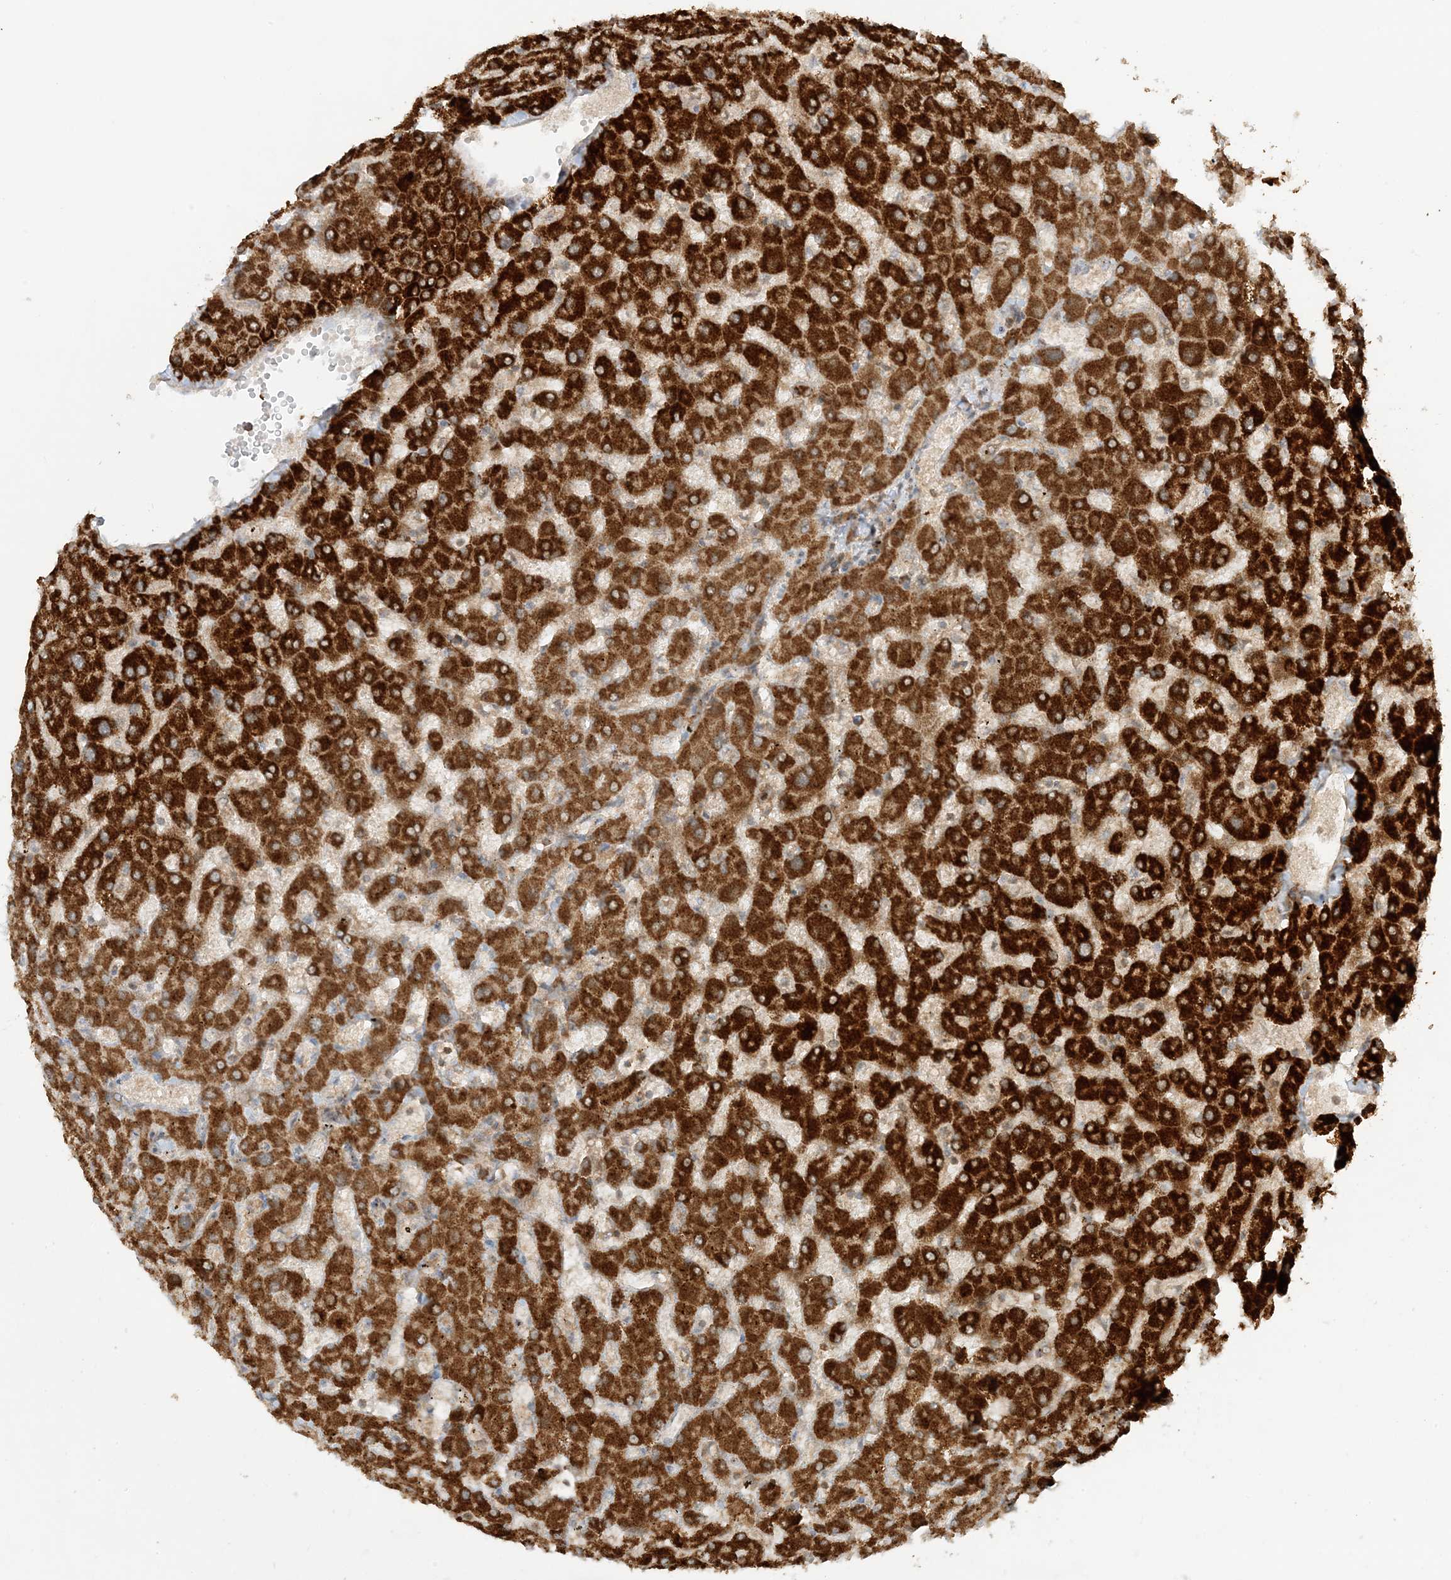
{"staining": {"intensity": "moderate", "quantity": ">75%", "location": "cytoplasmic/membranous"}, "tissue": "liver", "cell_type": "Cholangiocytes", "image_type": "normal", "snomed": [{"axis": "morphology", "description": "Normal tissue, NOS"}, {"axis": "topography", "description": "Liver"}], "caption": "Immunohistochemistry staining of normal liver, which exhibits medium levels of moderate cytoplasmic/membranous expression in approximately >75% of cholangiocytes indicating moderate cytoplasmic/membranous protein staining. The staining was performed using DAB (3,3'-diaminobenzidine) (brown) for protein detection and nuclei were counterstained in hematoxylin (blue).", "gene": "XRN1", "patient": {"sex": "female", "age": 63}}